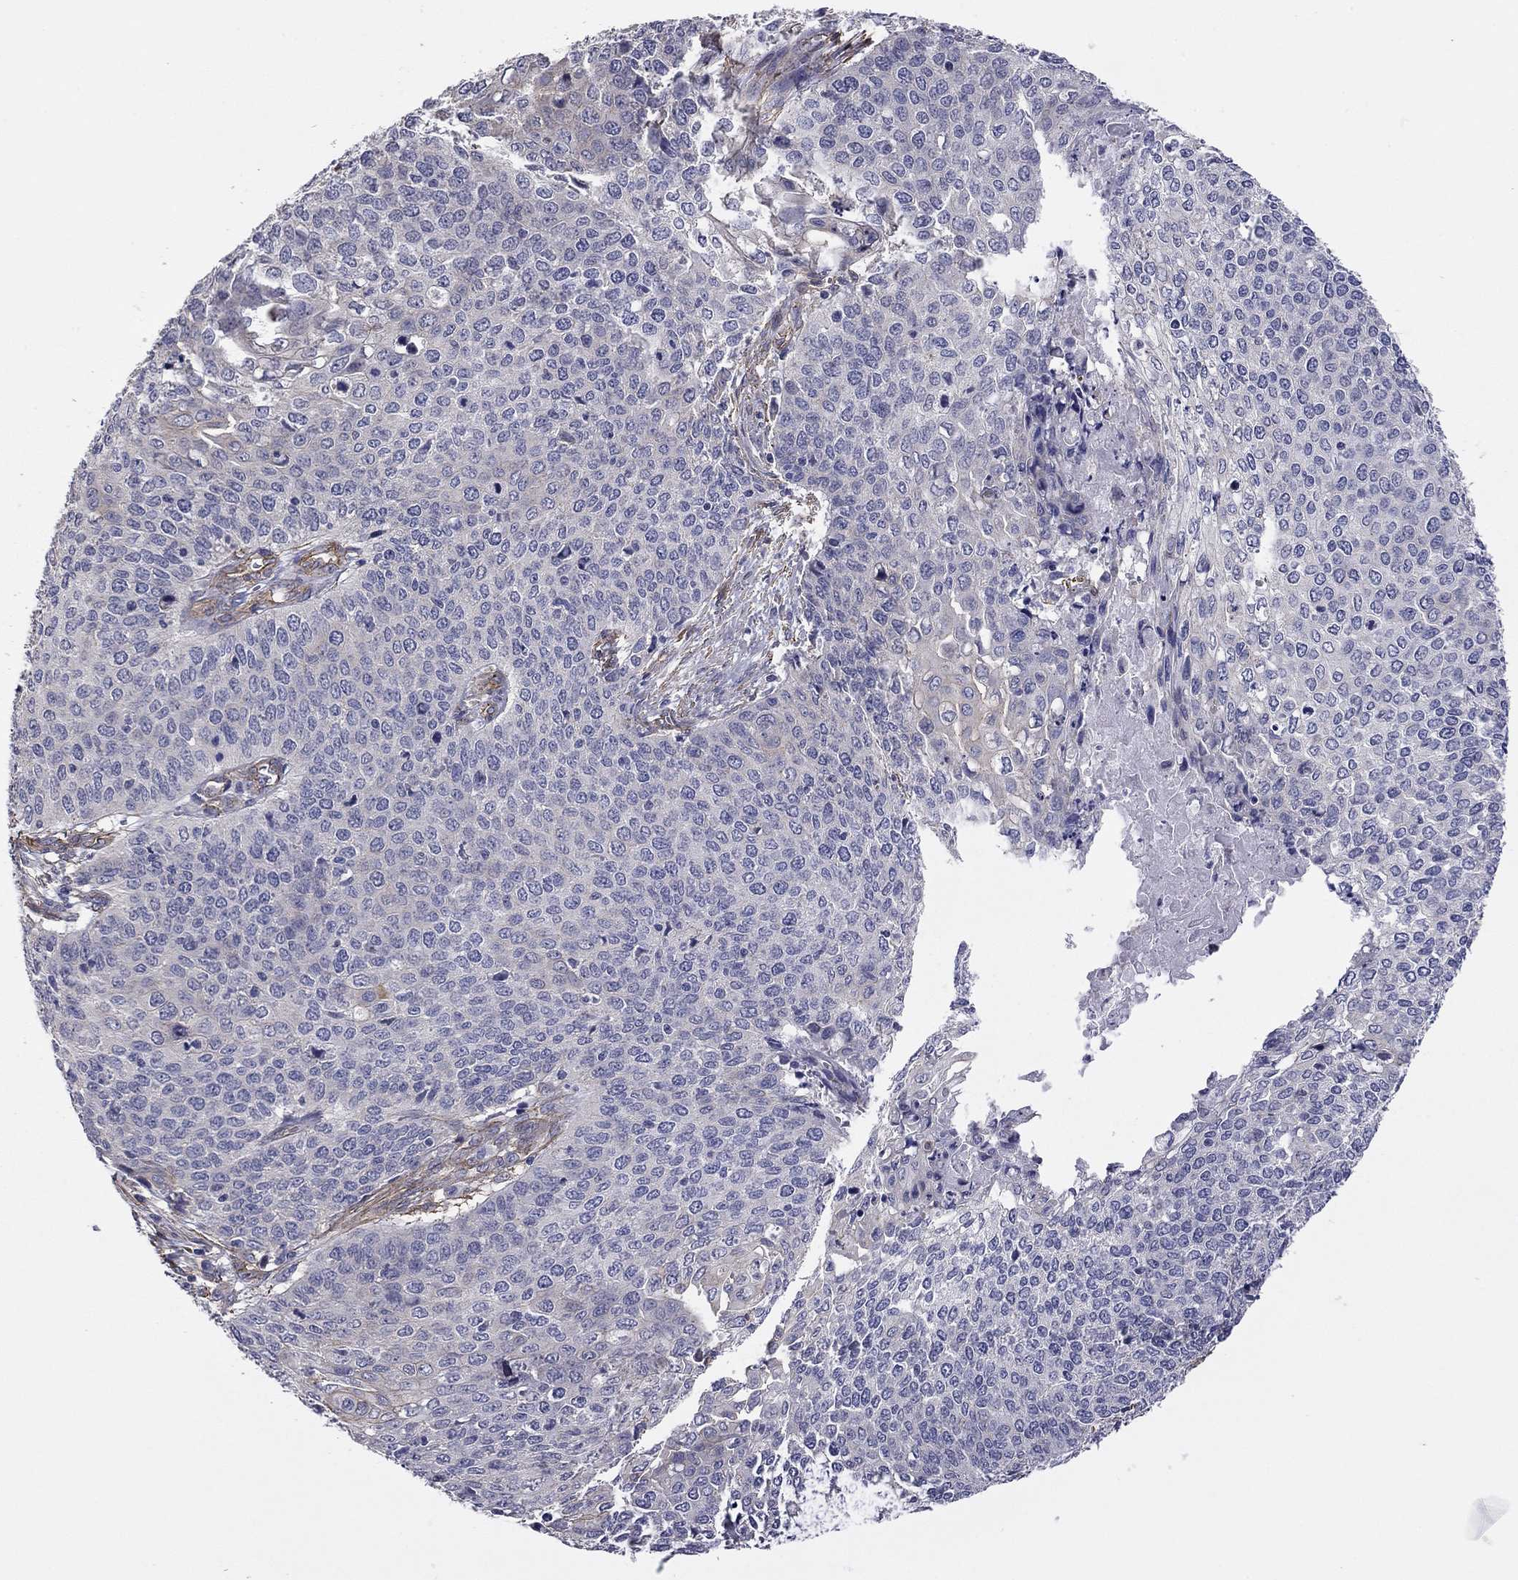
{"staining": {"intensity": "negative", "quantity": "none", "location": "none"}, "tissue": "cervical cancer", "cell_type": "Tumor cells", "image_type": "cancer", "snomed": [{"axis": "morphology", "description": "Squamous cell carcinoma, NOS"}, {"axis": "topography", "description": "Cervix"}], "caption": "Human cervical cancer stained for a protein using immunohistochemistry (IHC) reveals no staining in tumor cells.", "gene": "TCHH", "patient": {"sex": "female", "age": 39}}